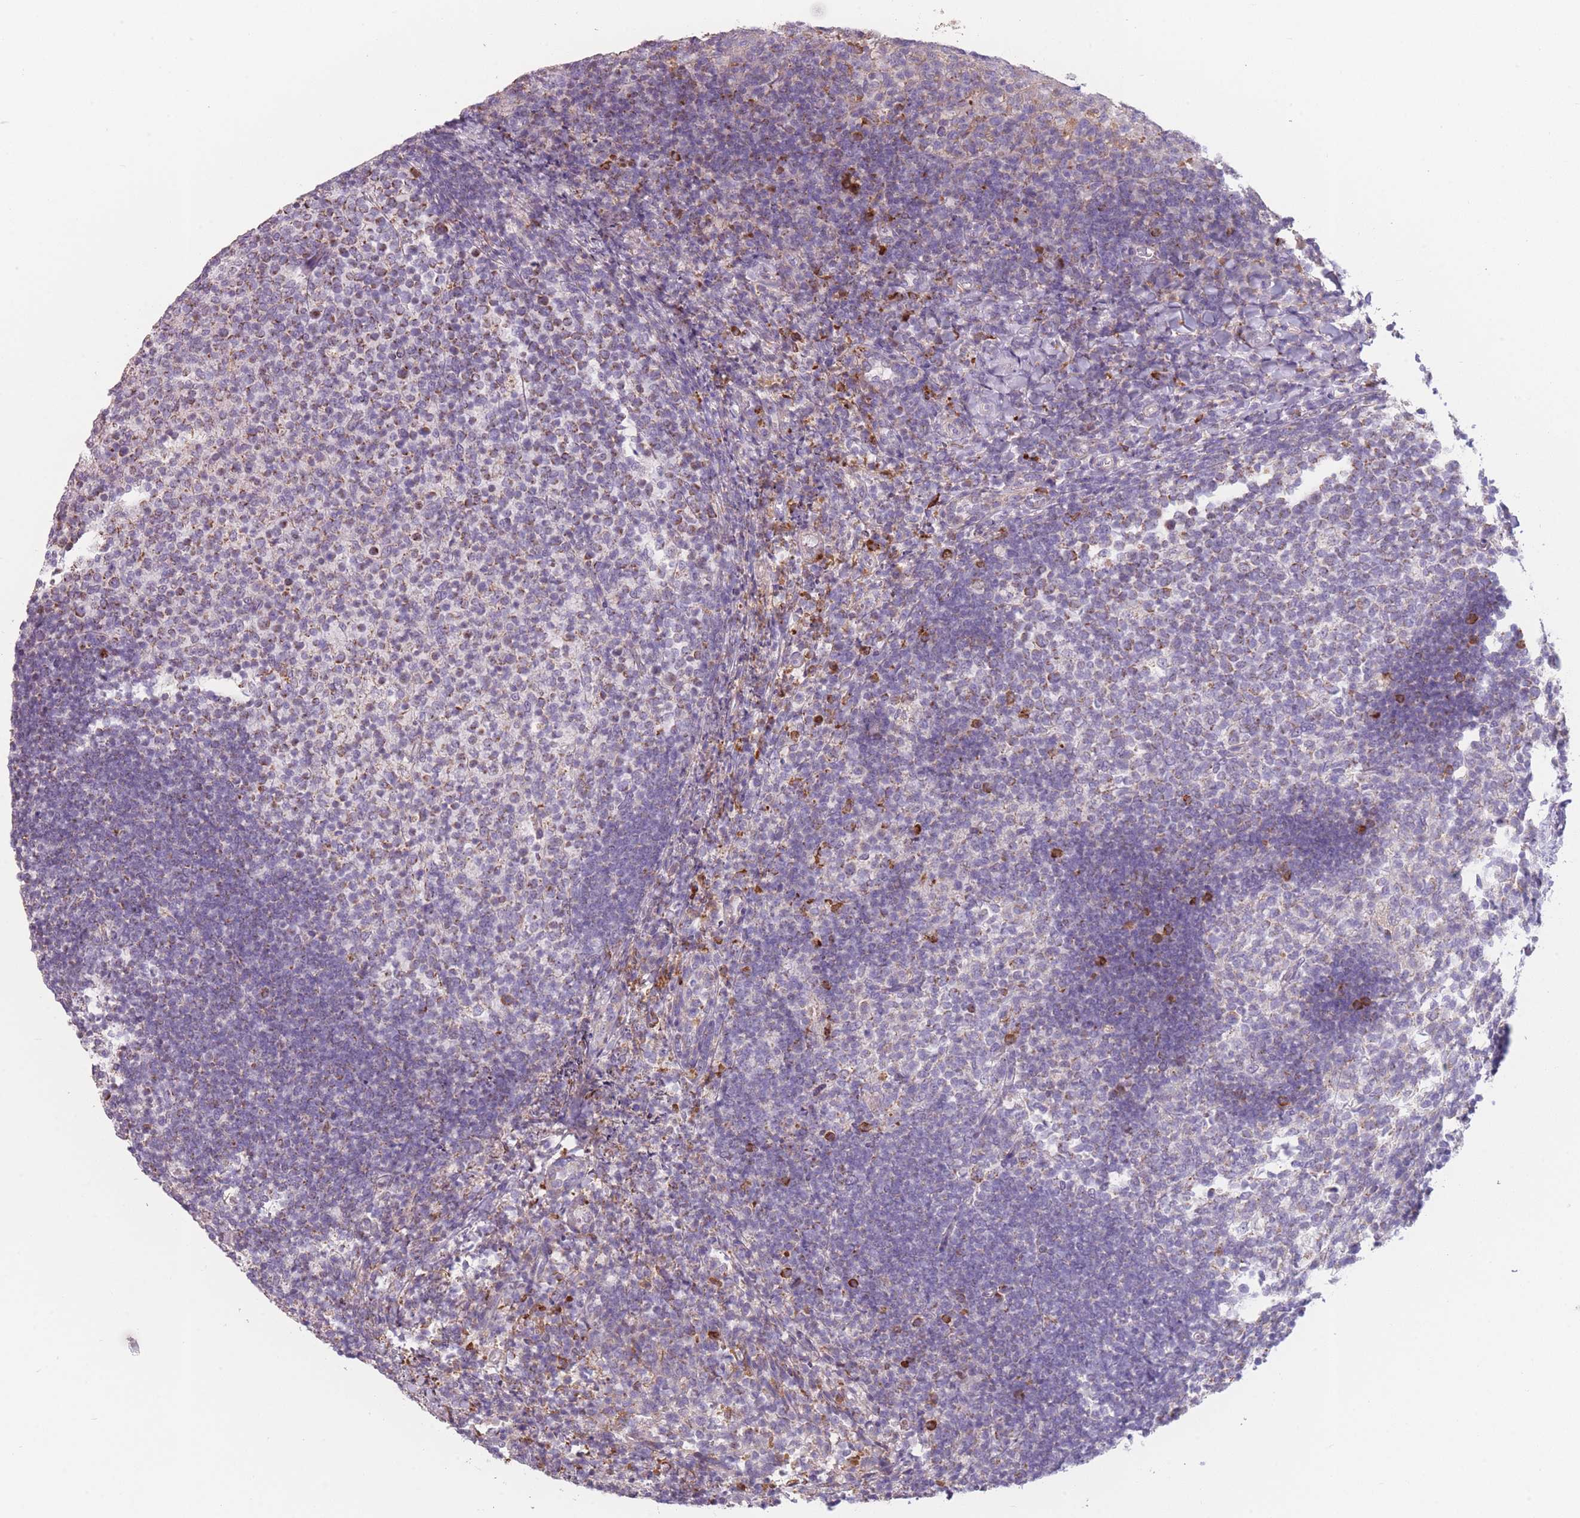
{"staining": {"intensity": "moderate", "quantity": "<25%", "location": "cytoplasmic/membranous"}, "tissue": "tonsil", "cell_type": "Germinal center cells", "image_type": "normal", "snomed": [{"axis": "morphology", "description": "Normal tissue, NOS"}, {"axis": "topography", "description": "Tonsil"}], "caption": "Immunohistochemistry (DAB) staining of normal human tonsil demonstrates moderate cytoplasmic/membranous protein expression in about <25% of germinal center cells. The protein is shown in brown color, while the nuclei are stained blue.", "gene": "PRAM1", "patient": {"sex": "female", "age": 10}}